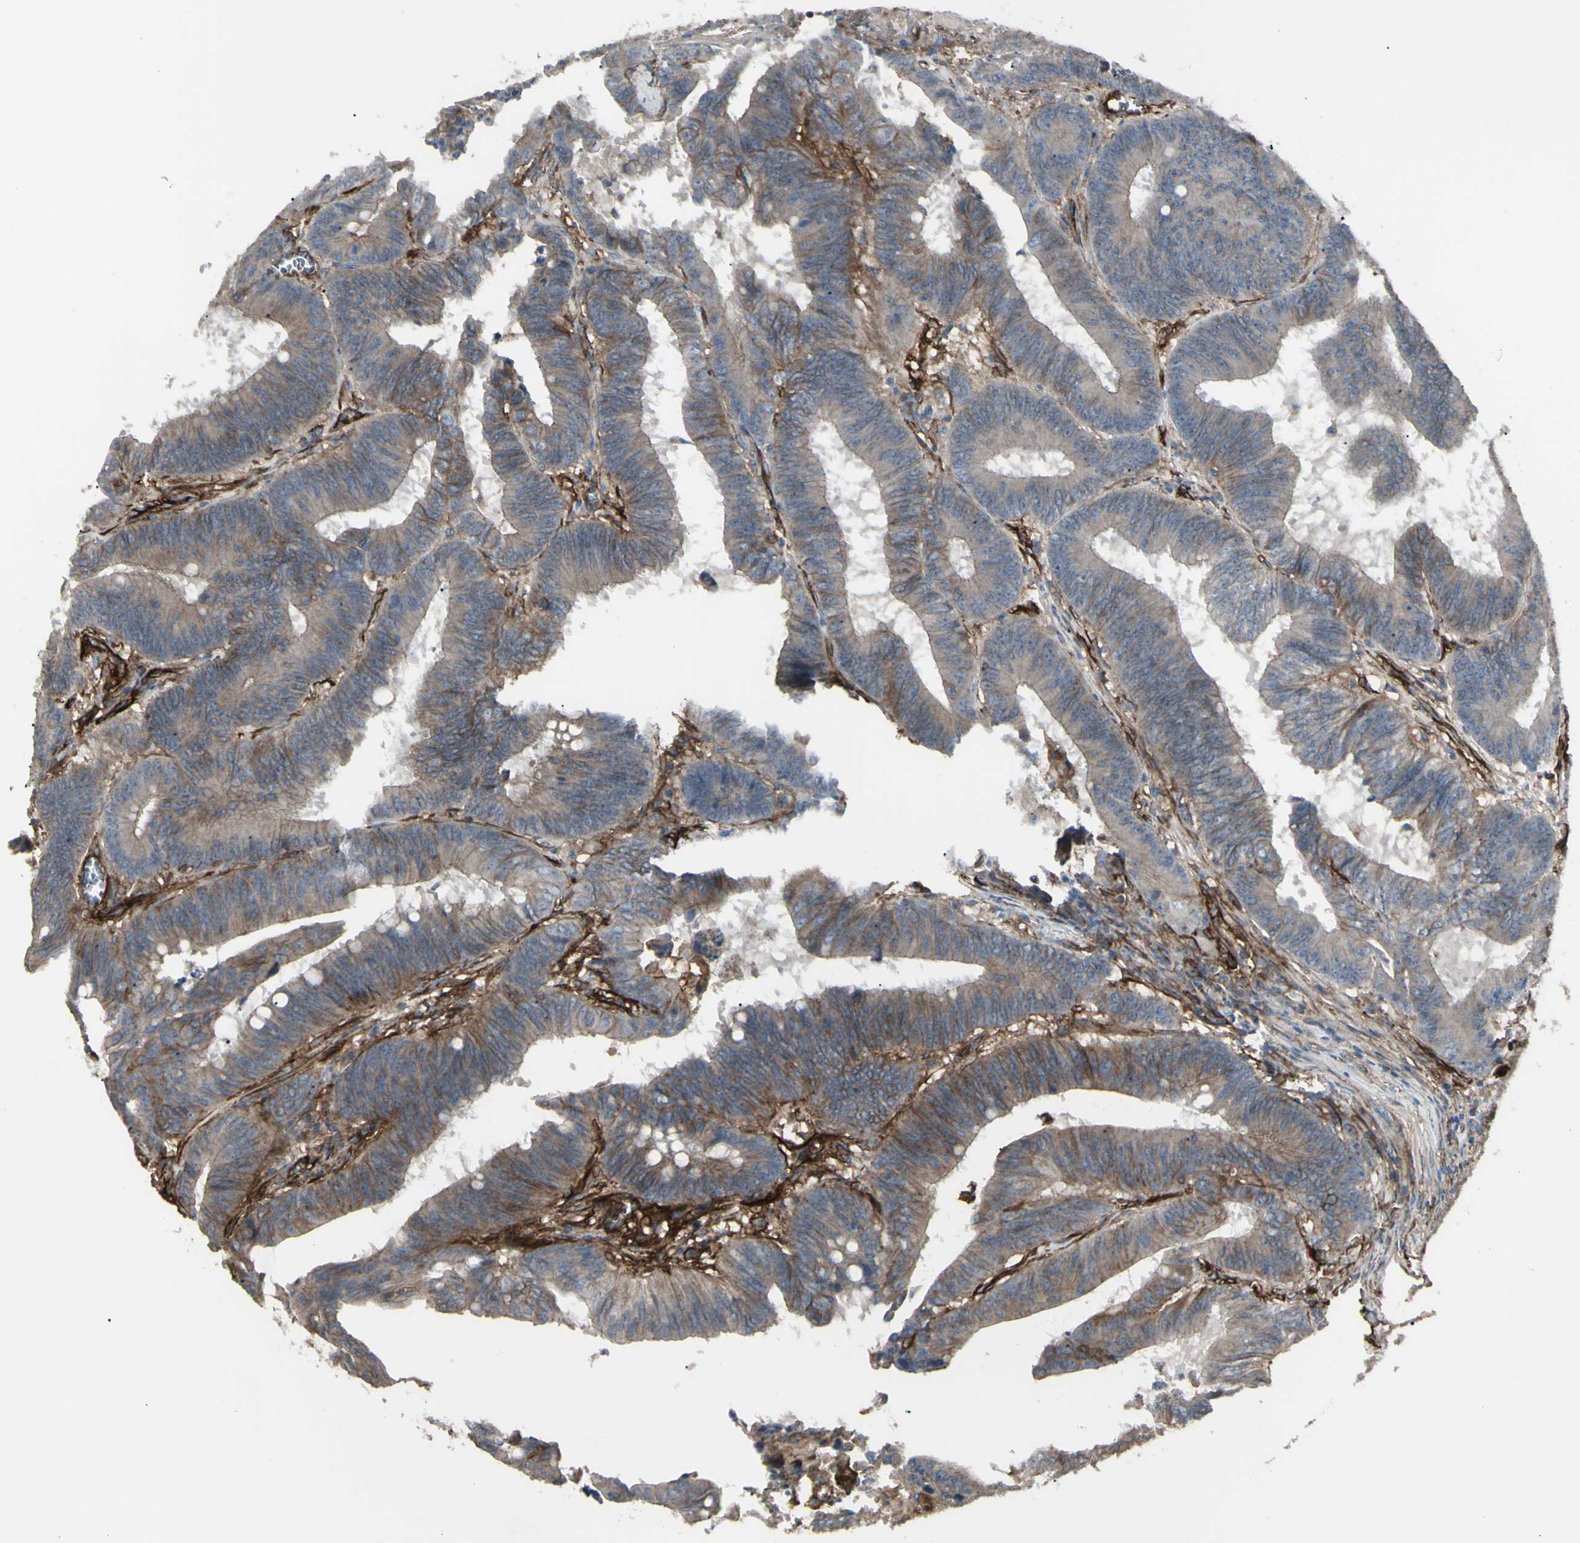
{"staining": {"intensity": "weak", "quantity": ">75%", "location": "cytoplasmic/membranous"}, "tissue": "colorectal cancer", "cell_type": "Tumor cells", "image_type": "cancer", "snomed": [{"axis": "morphology", "description": "Adenocarcinoma, NOS"}, {"axis": "topography", "description": "Colon"}], "caption": "Colorectal cancer tissue exhibits weak cytoplasmic/membranous positivity in about >75% of tumor cells, visualized by immunohistochemistry.", "gene": "CD276", "patient": {"sex": "male", "age": 45}}